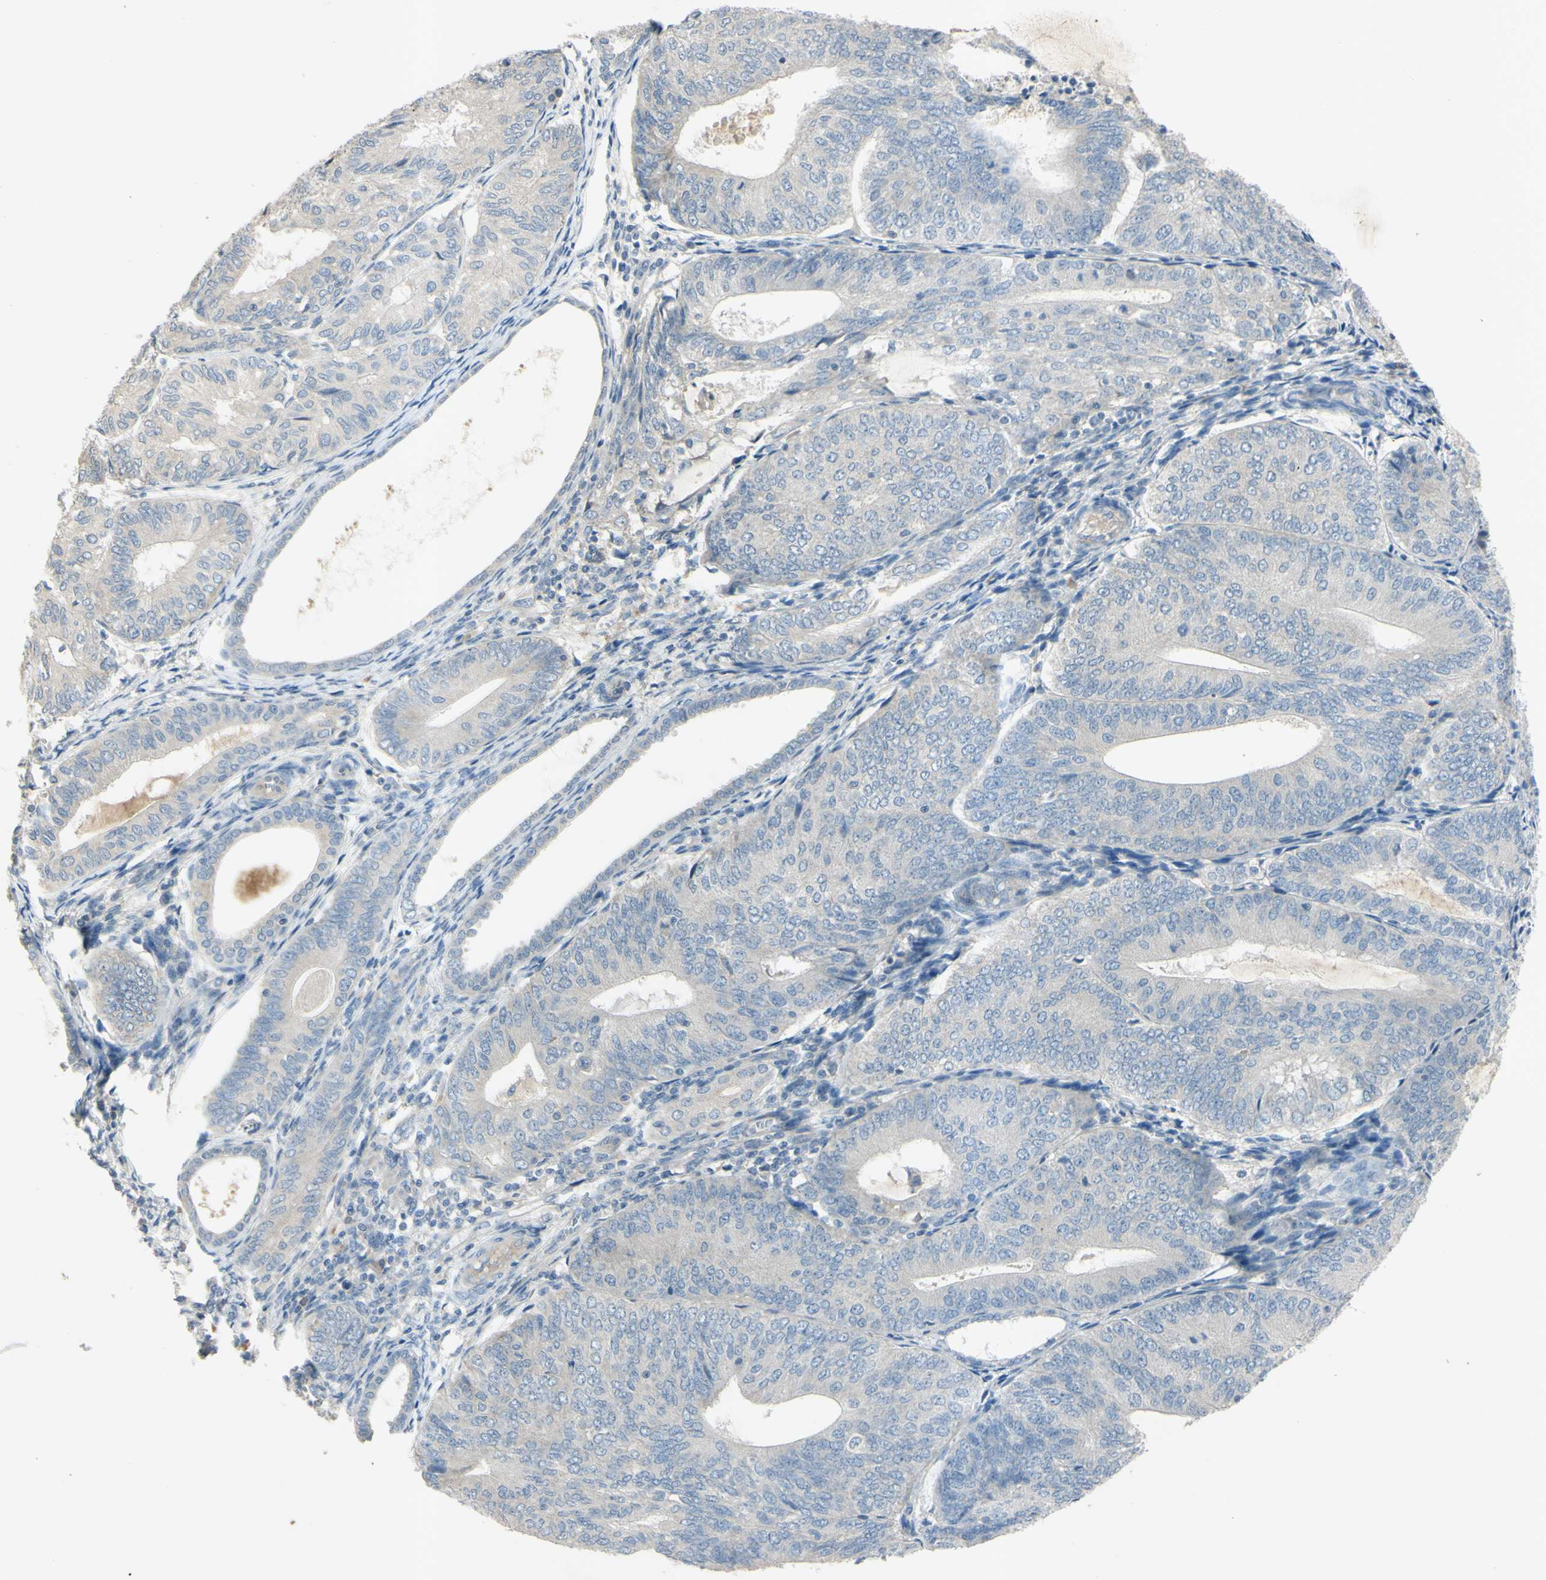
{"staining": {"intensity": "negative", "quantity": "none", "location": "none"}, "tissue": "endometrial cancer", "cell_type": "Tumor cells", "image_type": "cancer", "snomed": [{"axis": "morphology", "description": "Adenocarcinoma, NOS"}, {"axis": "topography", "description": "Endometrium"}], "caption": "There is no significant expression in tumor cells of endometrial adenocarcinoma.", "gene": "AATK", "patient": {"sex": "female", "age": 81}}